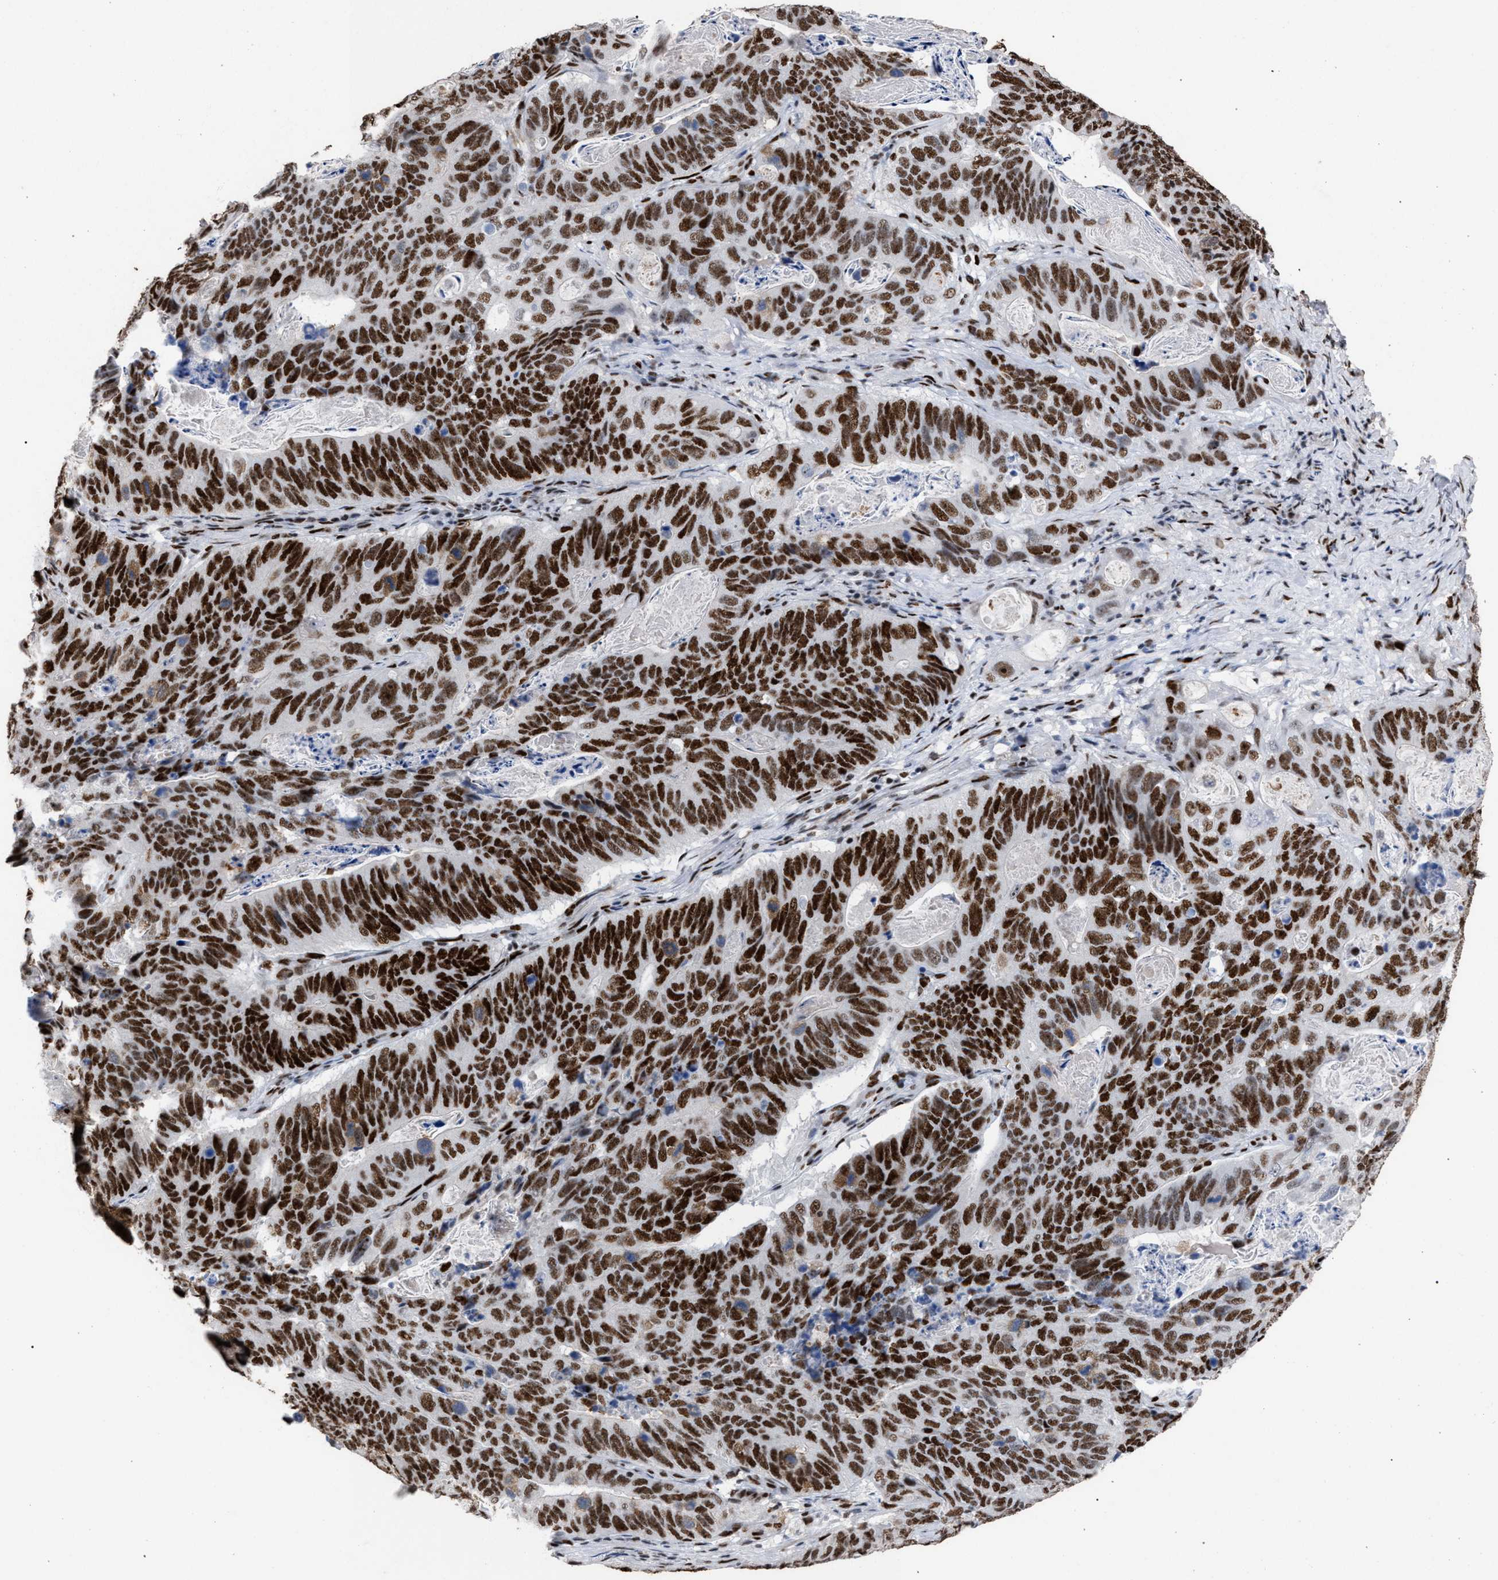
{"staining": {"intensity": "strong", "quantity": ">75%", "location": "nuclear"}, "tissue": "stomach cancer", "cell_type": "Tumor cells", "image_type": "cancer", "snomed": [{"axis": "morphology", "description": "Normal tissue, NOS"}, {"axis": "morphology", "description": "Adenocarcinoma, NOS"}, {"axis": "topography", "description": "Stomach"}], "caption": "Approximately >75% of tumor cells in human adenocarcinoma (stomach) exhibit strong nuclear protein staining as visualized by brown immunohistochemical staining.", "gene": "TP53BP1", "patient": {"sex": "female", "age": 89}}